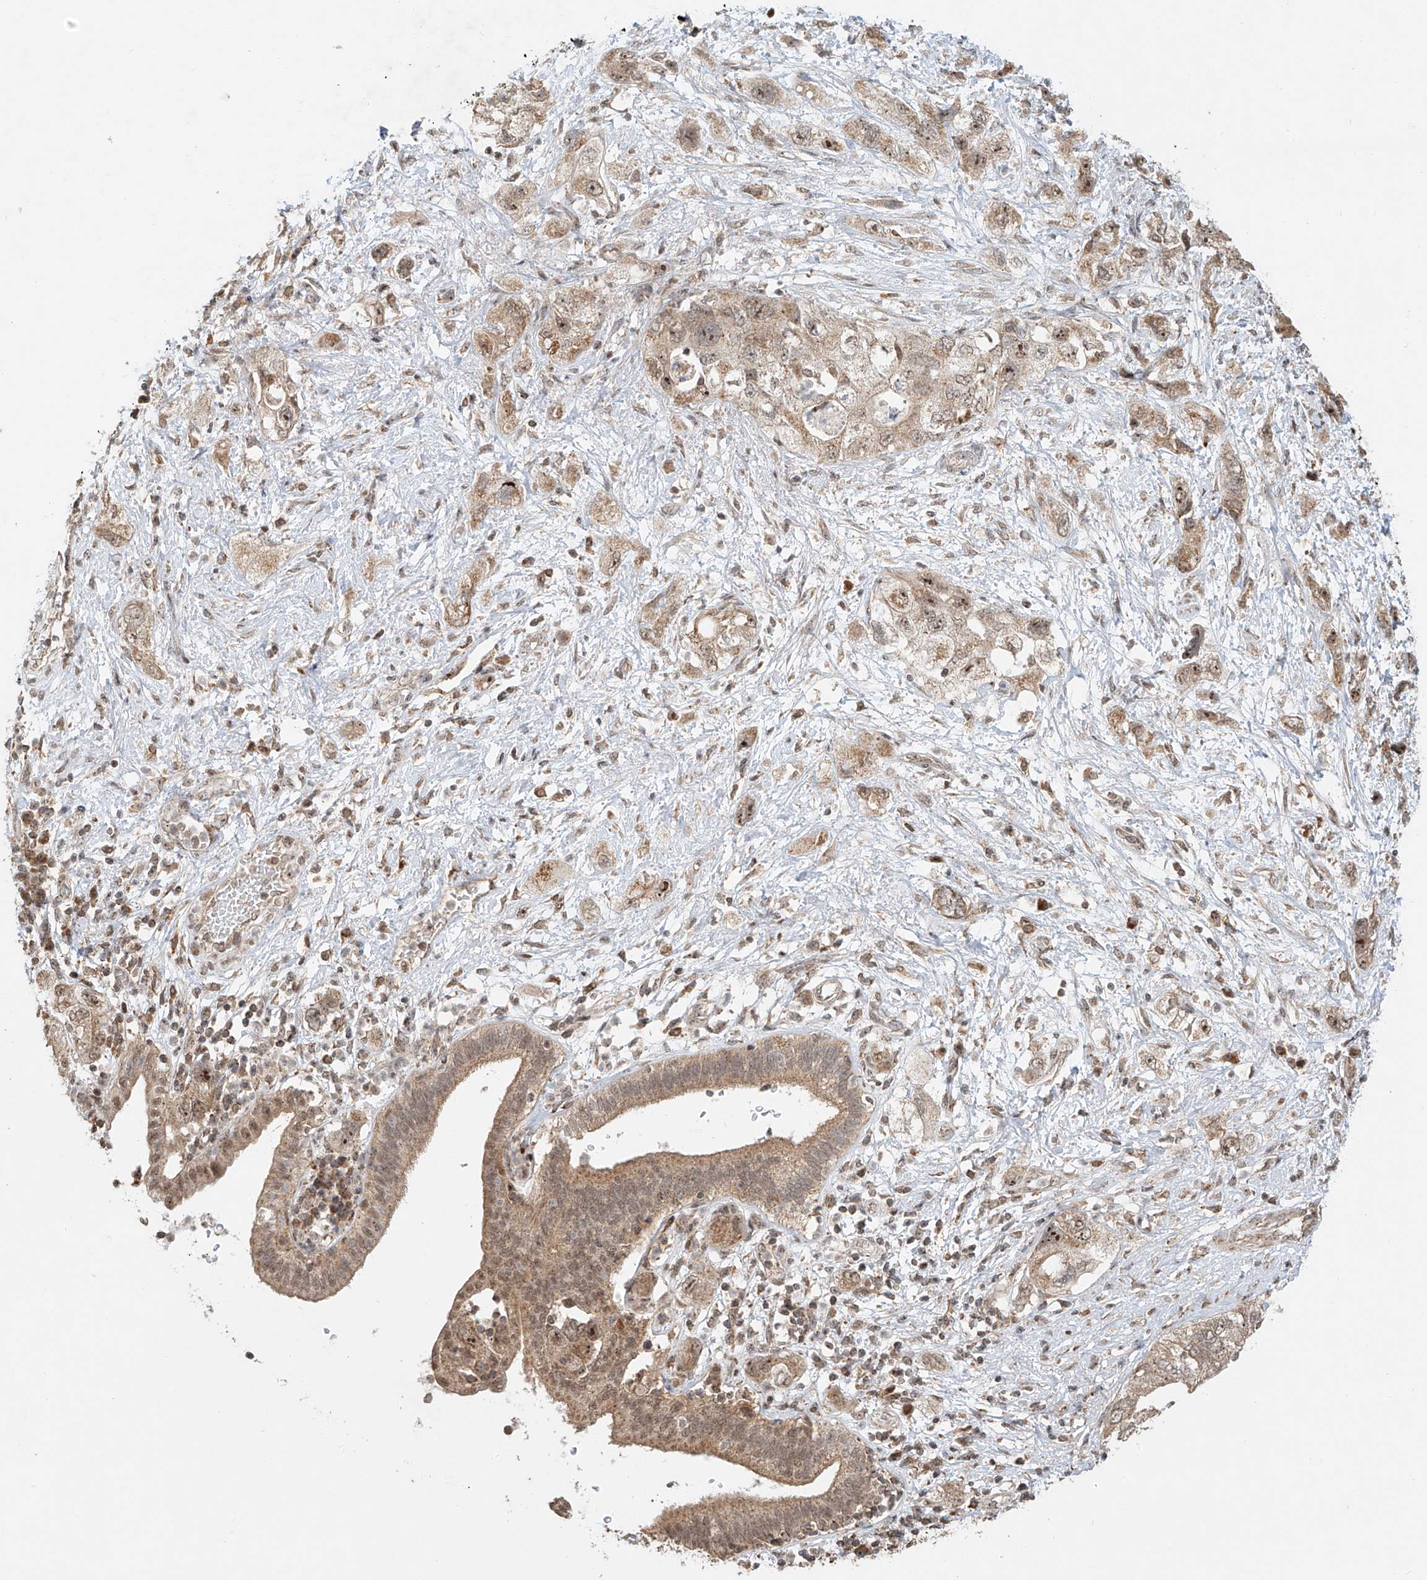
{"staining": {"intensity": "weak", "quantity": ">75%", "location": "cytoplasmic/membranous,nuclear"}, "tissue": "pancreatic cancer", "cell_type": "Tumor cells", "image_type": "cancer", "snomed": [{"axis": "morphology", "description": "Adenocarcinoma, NOS"}, {"axis": "topography", "description": "Pancreas"}], "caption": "DAB (3,3'-diaminobenzidine) immunohistochemical staining of pancreatic cancer reveals weak cytoplasmic/membranous and nuclear protein positivity in approximately >75% of tumor cells. (DAB (3,3'-diaminobenzidine) IHC, brown staining for protein, blue staining for nuclei).", "gene": "SYTL3", "patient": {"sex": "female", "age": 73}}